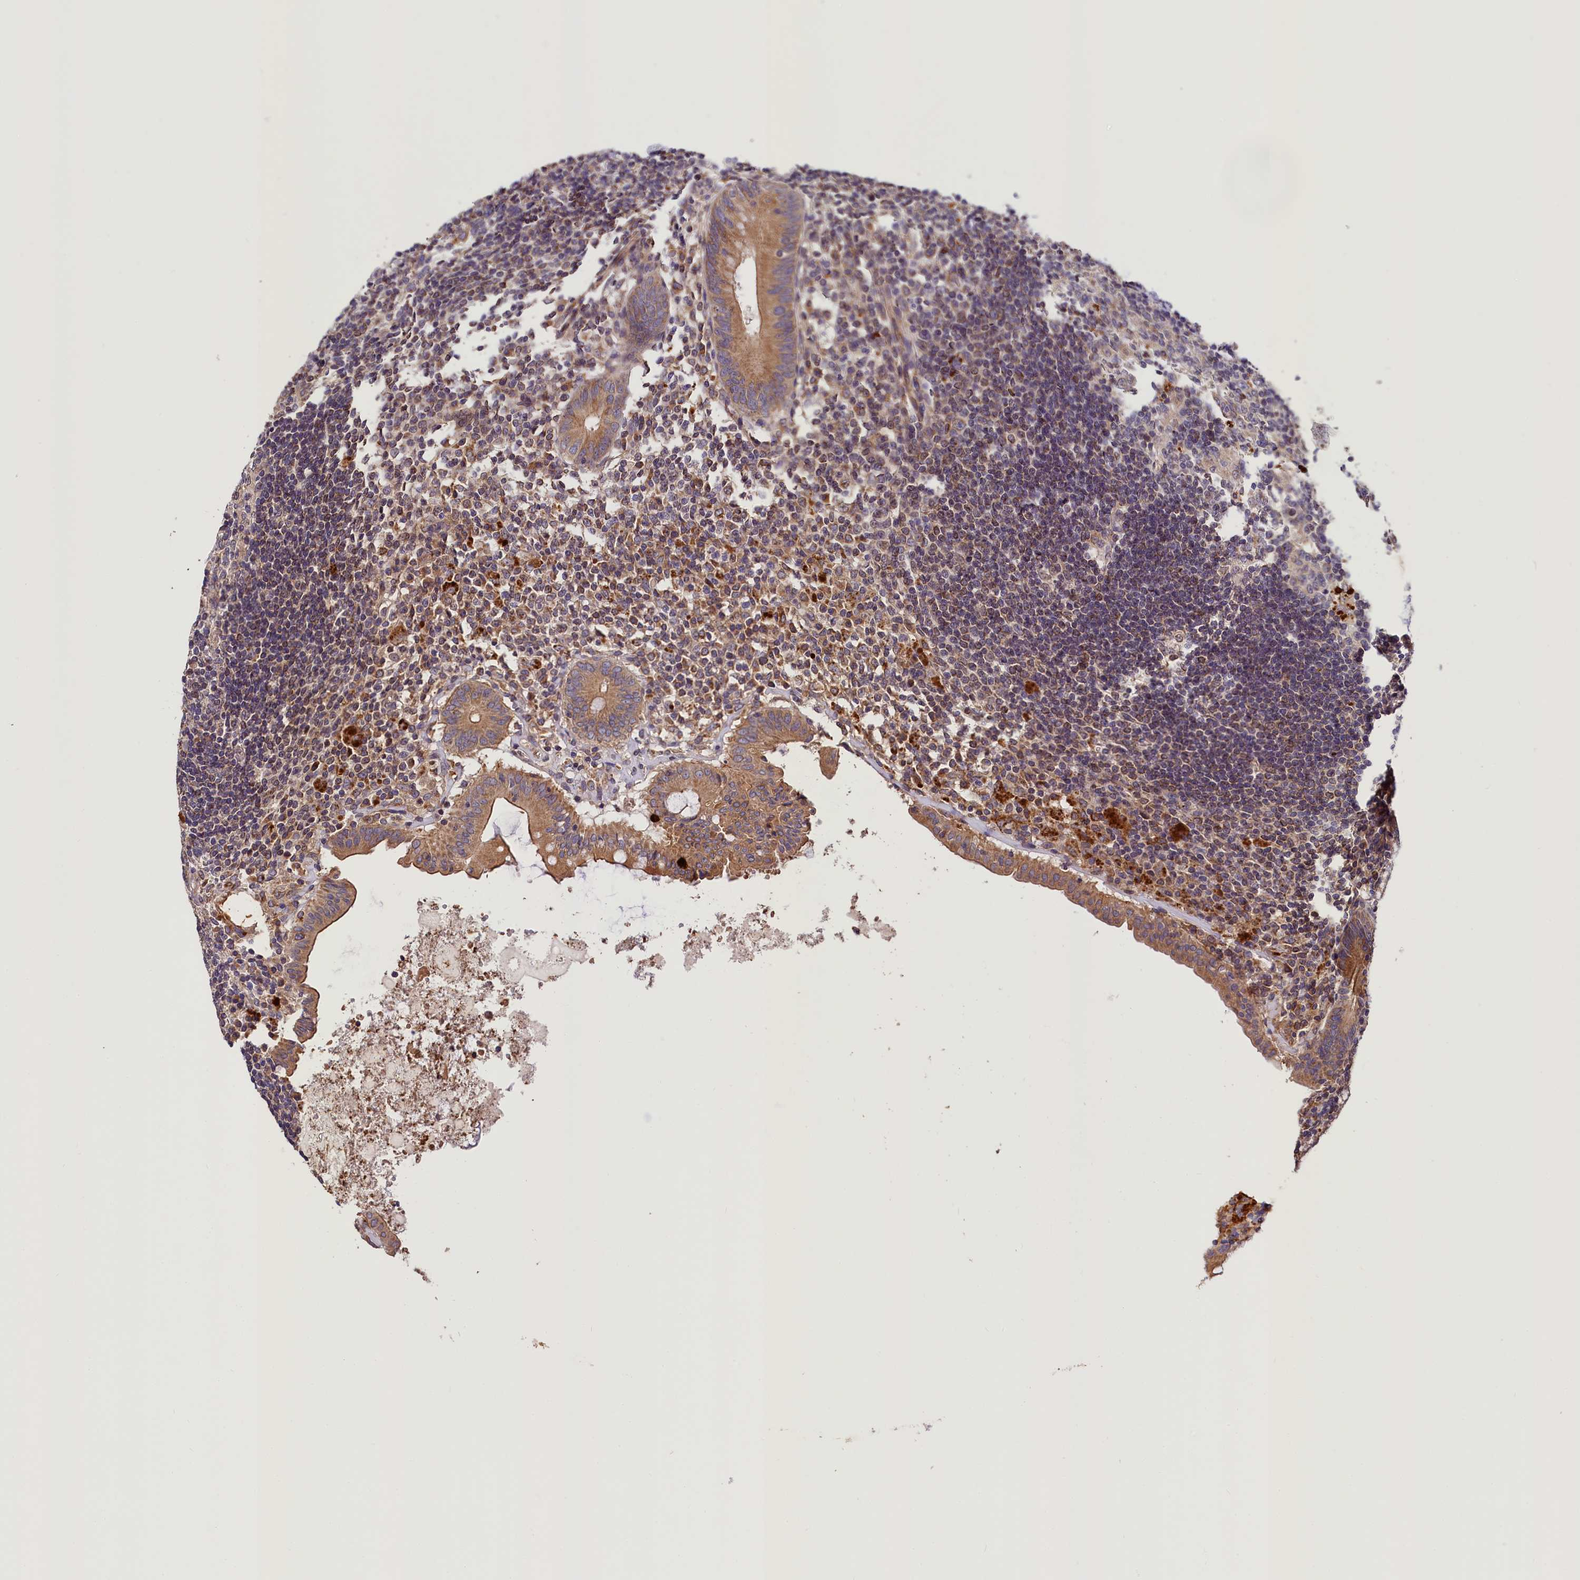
{"staining": {"intensity": "strong", "quantity": ">75%", "location": "cytoplasmic/membranous"}, "tissue": "appendix", "cell_type": "Glandular cells", "image_type": "normal", "snomed": [{"axis": "morphology", "description": "Normal tissue, NOS"}, {"axis": "topography", "description": "Appendix"}], "caption": "Brown immunohistochemical staining in unremarkable appendix demonstrates strong cytoplasmic/membranous positivity in about >75% of glandular cells.", "gene": "SUPV3L1", "patient": {"sex": "female", "age": 54}}